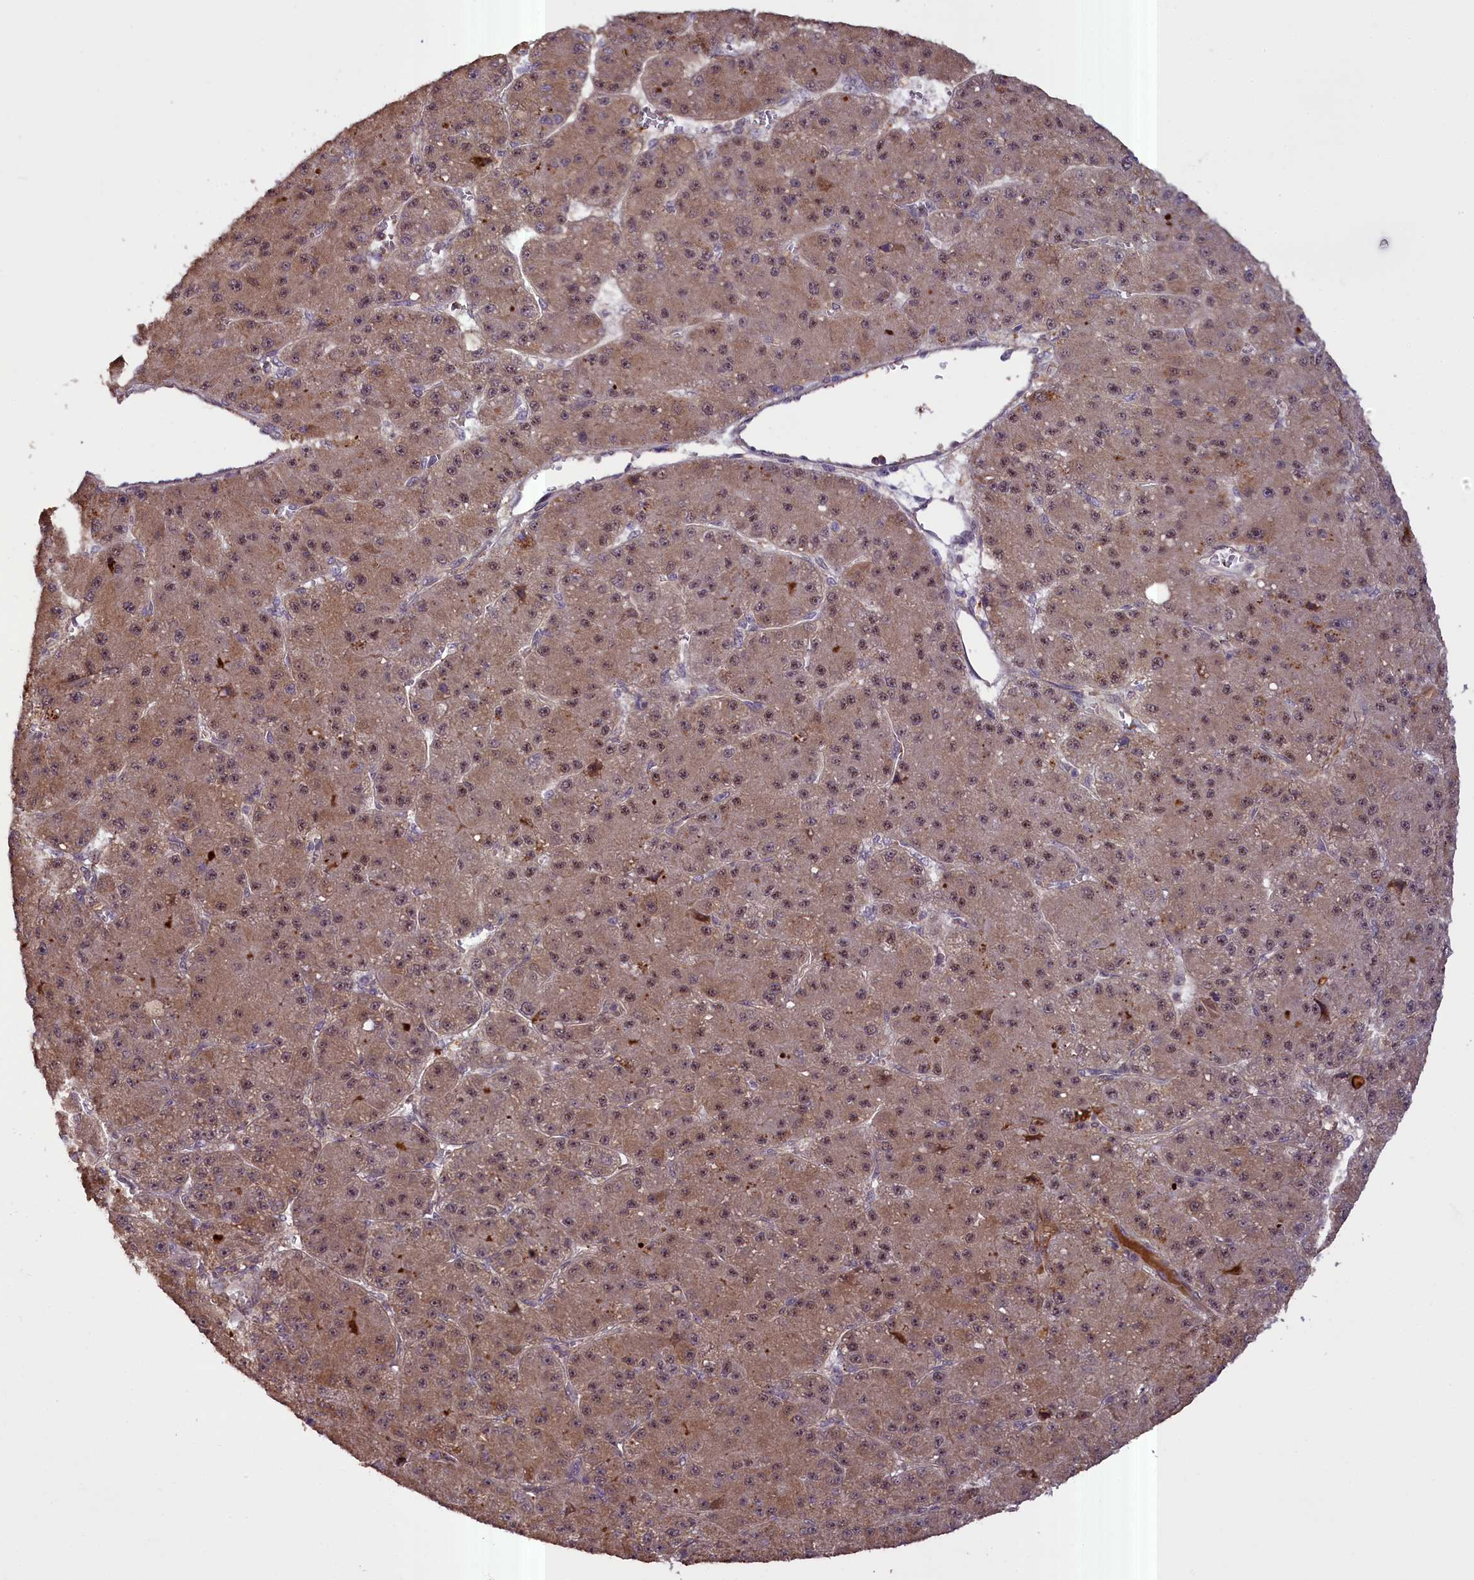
{"staining": {"intensity": "moderate", "quantity": ">75%", "location": "cytoplasmic/membranous,nuclear"}, "tissue": "liver cancer", "cell_type": "Tumor cells", "image_type": "cancer", "snomed": [{"axis": "morphology", "description": "Carcinoma, Hepatocellular, NOS"}, {"axis": "topography", "description": "Liver"}], "caption": "The micrograph shows staining of hepatocellular carcinoma (liver), revealing moderate cytoplasmic/membranous and nuclear protein staining (brown color) within tumor cells.", "gene": "FUZ", "patient": {"sex": "male", "age": 67}}